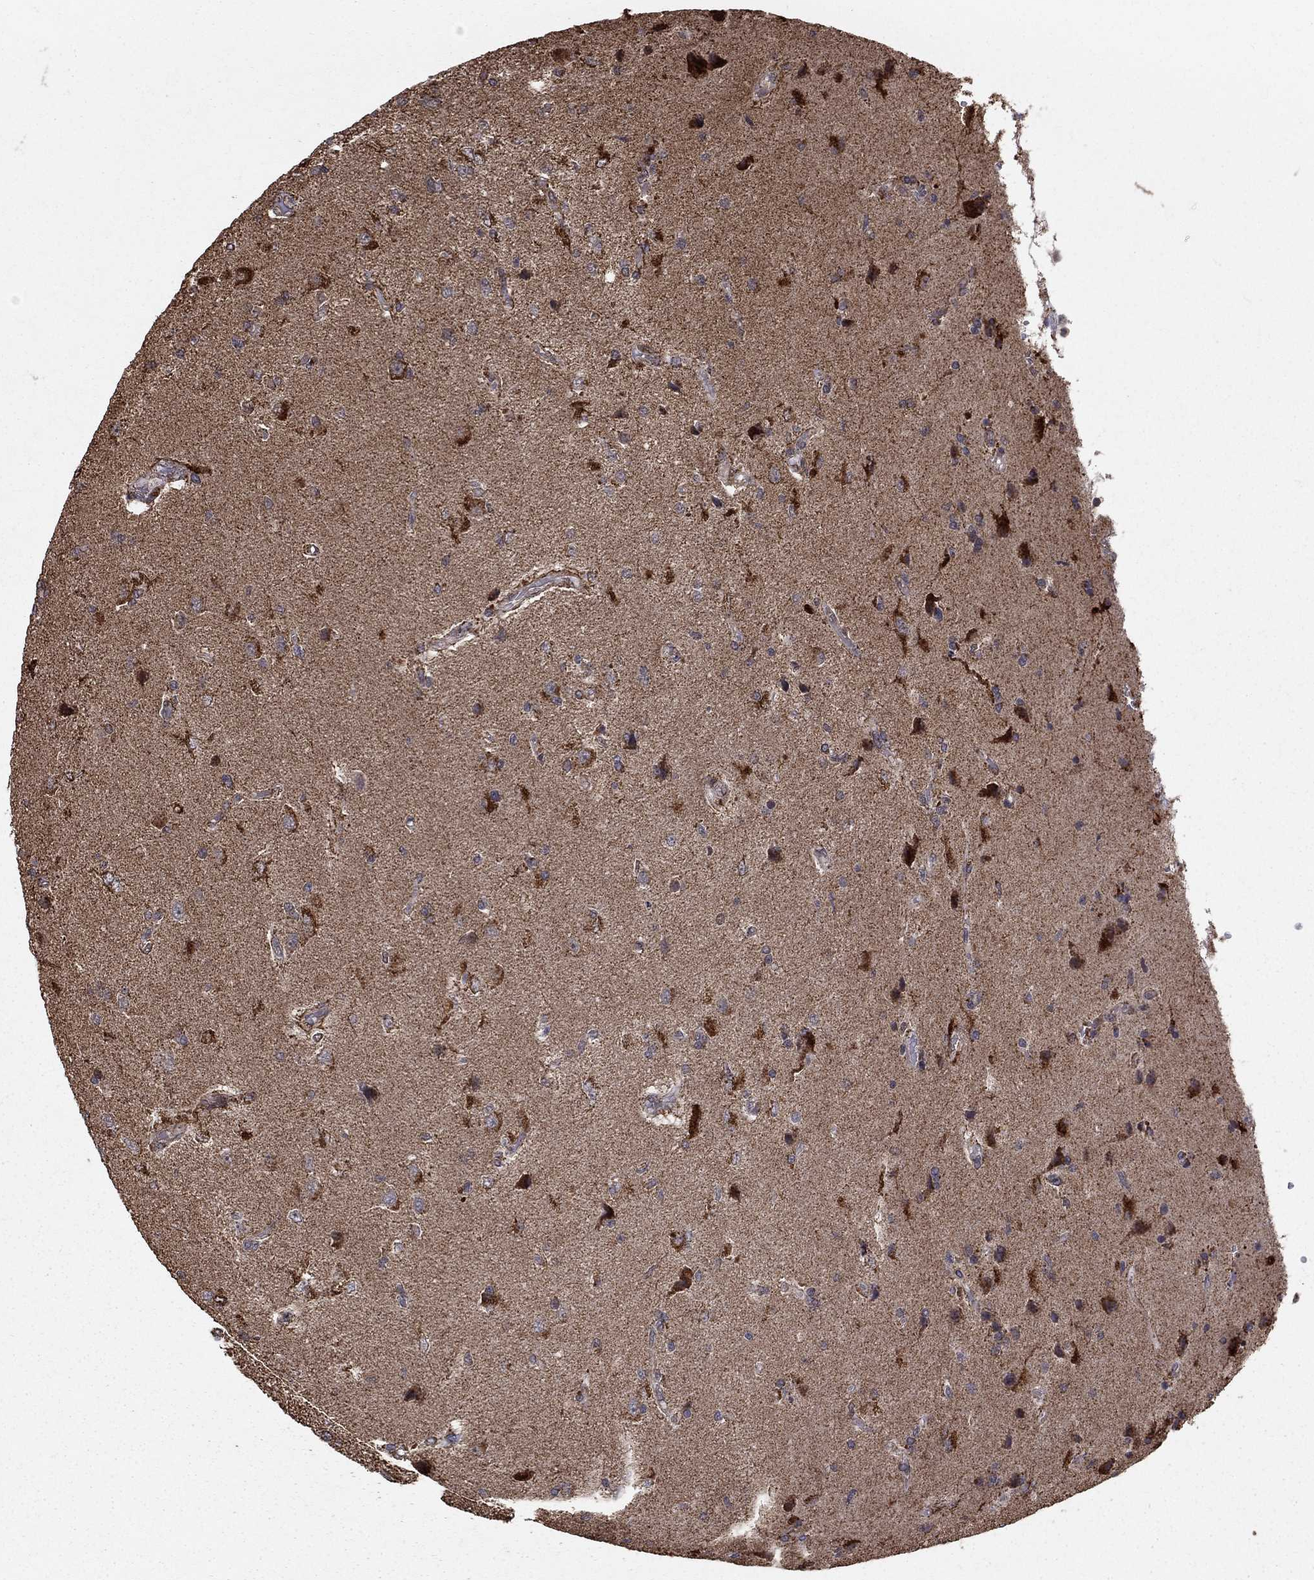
{"staining": {"intensity": "strong", "quantity": "25%-75%", "location": "cytoplasmic/membranous"}, "tissue": "glioma", "cell_type": "Tumor cells", "image_type": "cancer", "snomed": [{"axis": "morphology", "description": "Glioma, malignant, High grade"}, {"axis": "topography", "description": "Brain"}], "caption": "A brown stain labels strong cytoplasmic/membranous staining of a protein in malignant high-grade glioma tumor cells.", "gene": "ACOT13", "patient": {"sex": "male", "age": 56}}